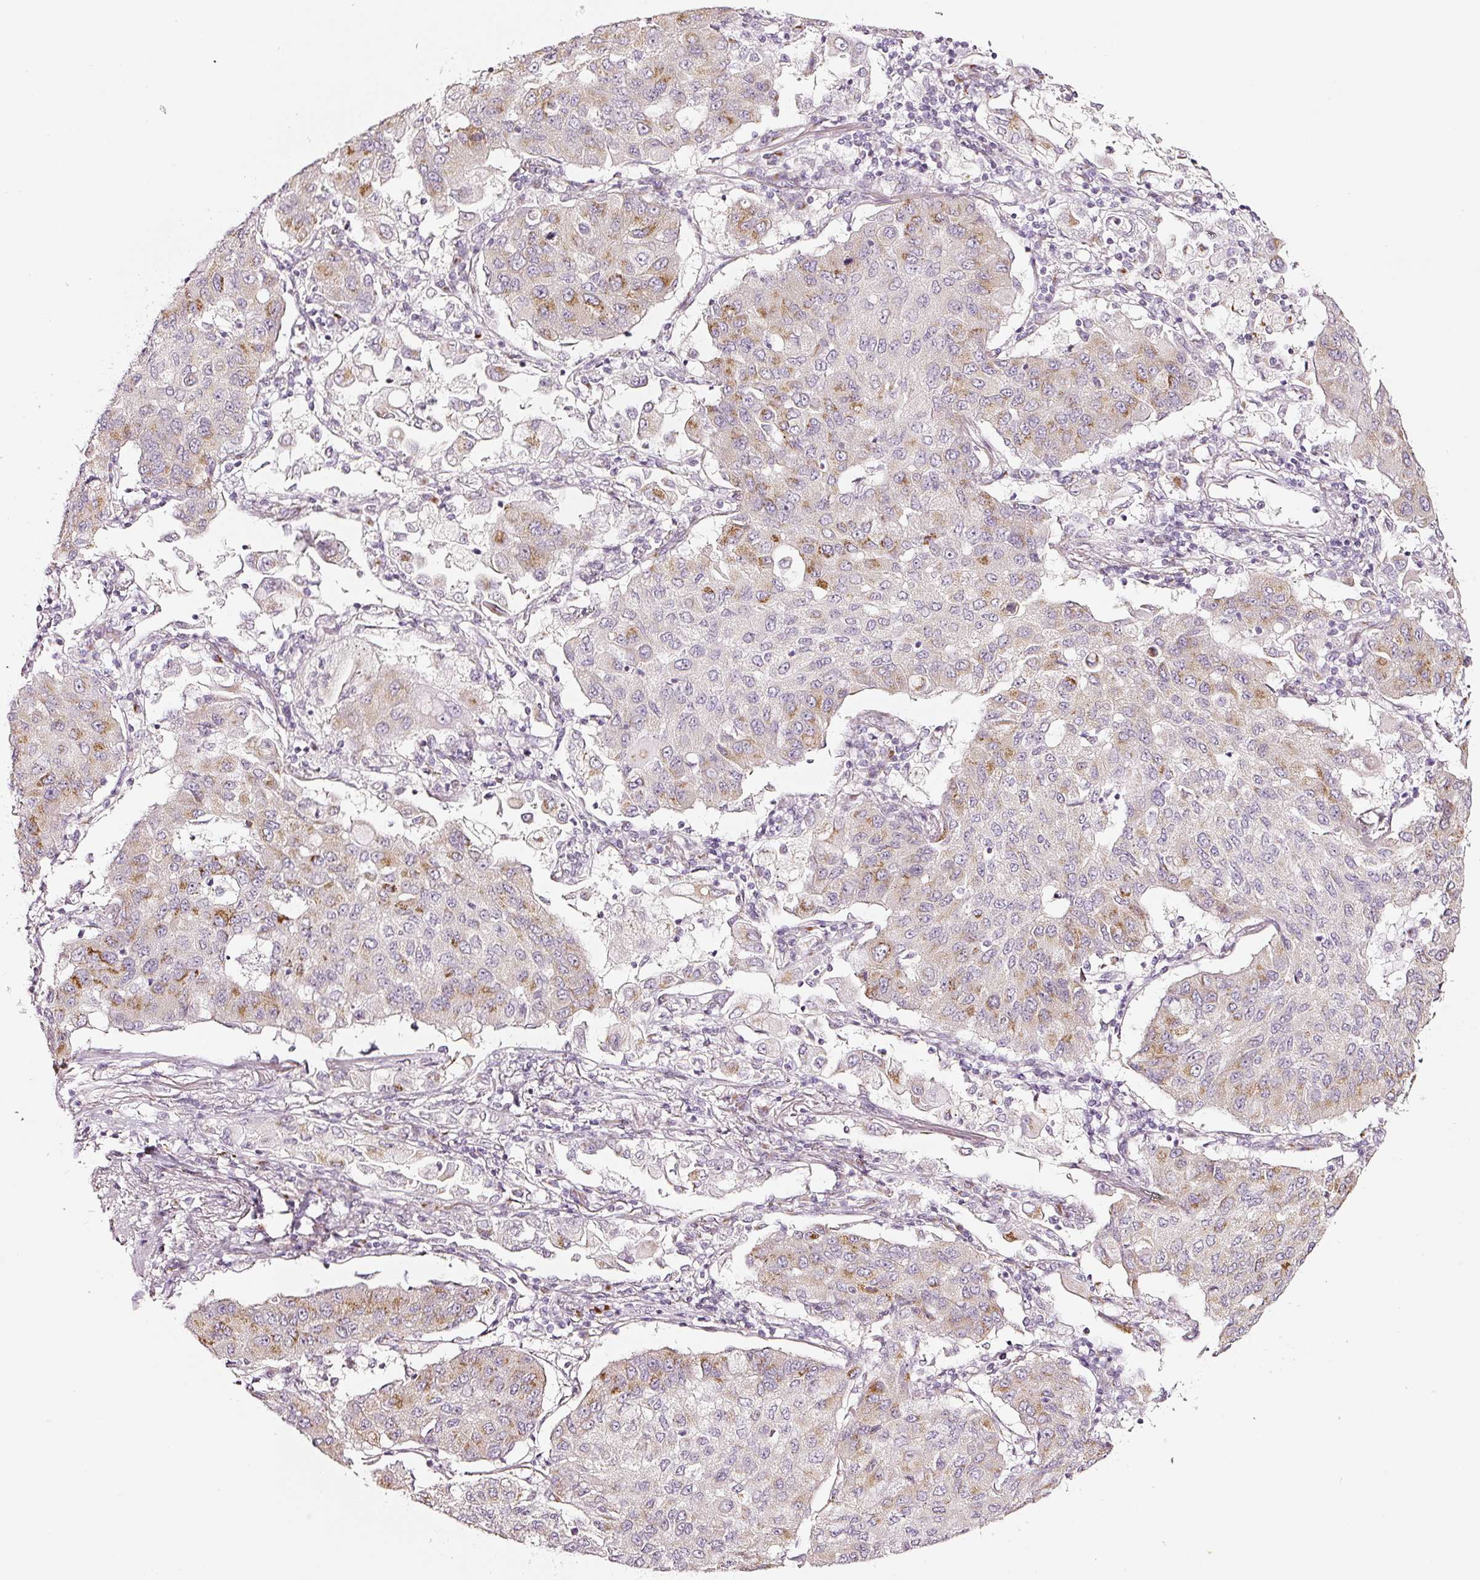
{"staining": {"intensity": "moderate", "quantity": "<25%", "location": "cytoplasmic/membranous"}, "tissue": "lung cancer", "cell_type": "Tumor cells", "image_type": "cancer", "snomed": [{"axis": "morphology", "description": "Squamous cell carcinoma, NOS"}, {"axis": "topography", "description": "Lung"}], "caption": "Human lung cancer stained for a protein (brown) demonstrates moderate cytoplasmic/membranous positive staining in about <25% of tumor cells.", "gene": "SDF4", "patient": {"sex": "male", "age": 74}}